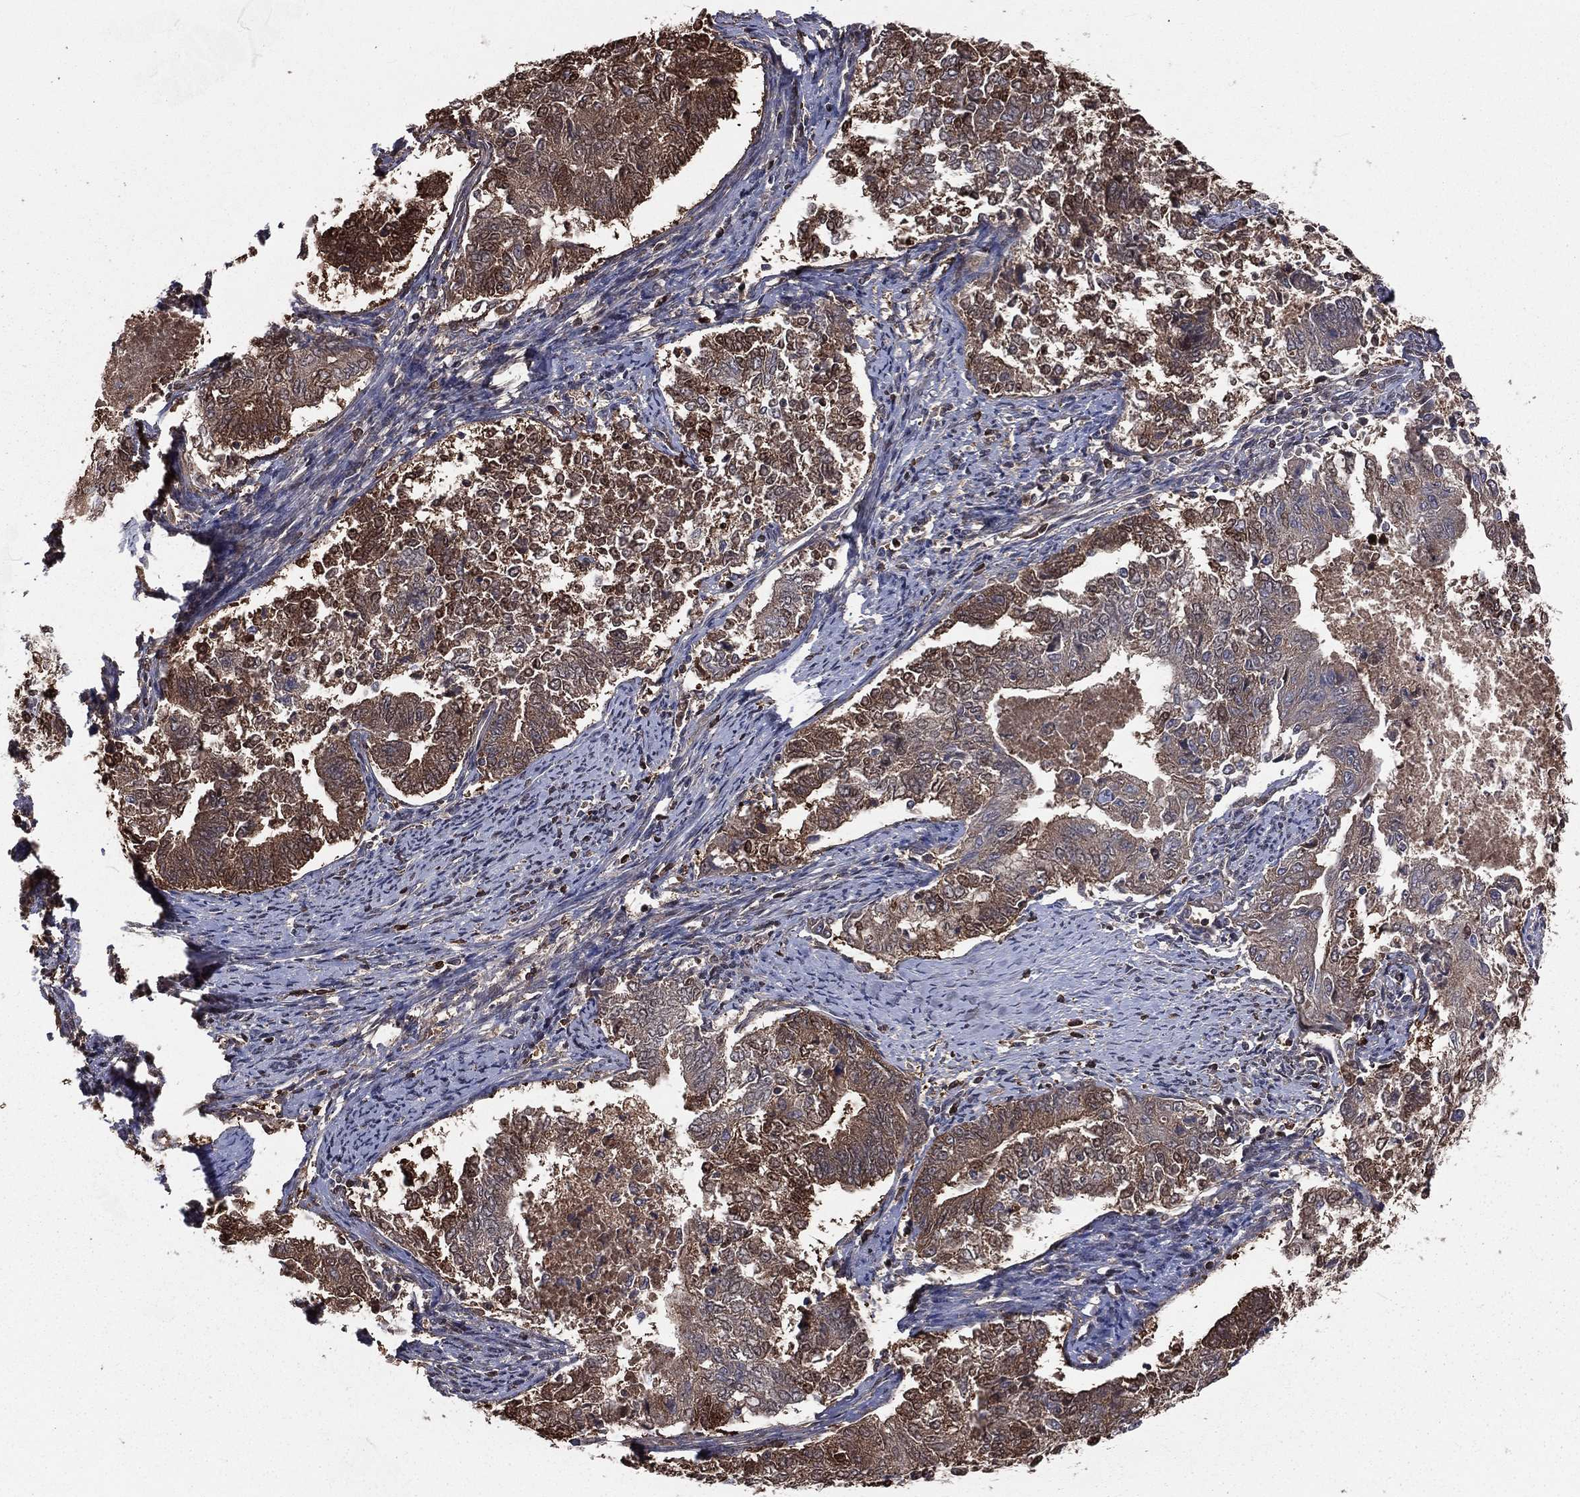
{"staining": {"intensity": "moderate", "quantity": ">75%", "location": "cytoplasmic/membranous"}, "tissue": "endometrial cancer", "cell_type": "Tumor cells", "image_type": "cancer", "snomed": [{"axis": "morphology", "description": "Adenocarcinoma, NOS"}, {"axis": "topography", "description": "Endometrium"}], "caption": "The histopathology image shows immunohistochemical staining of endometrial cancer (adenocarcinoma). There is moderate cytoplasmic/membranous positivity is present in about >75% of tumor cells.", "gene": "TBC1D2", "patient": {"sex": "female", "age": 65}}